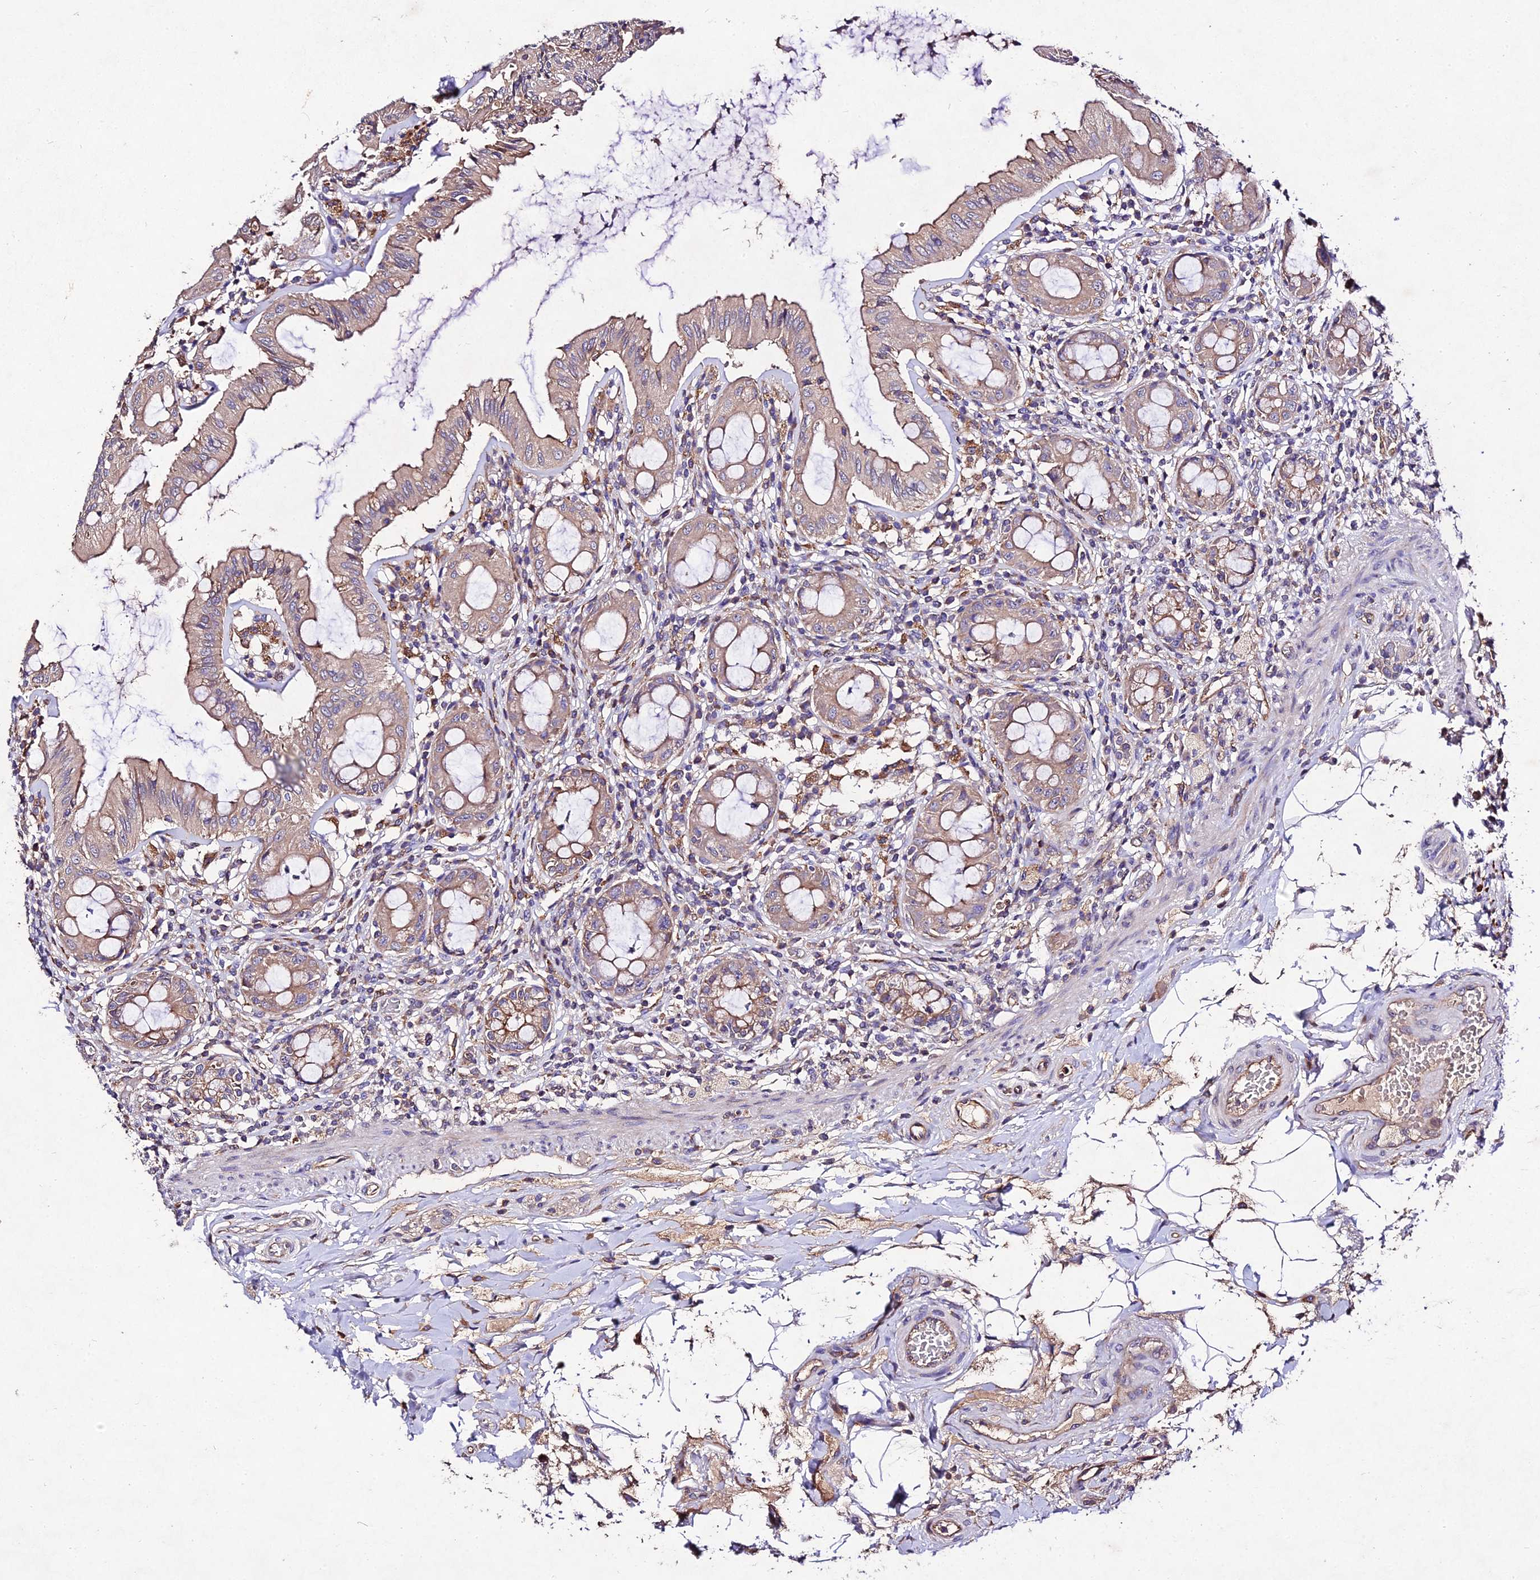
{"staining": {"intensity": "moderate", "quantity": "25%-75%", "location": "cytoplasmic/membranous"}, "tissue": "rectum", "cell_type": "Glandular cells", "image_type": "normal", "snomed": [{"axis": "morphology", "description": "Normal tissue, NOS"}, {"axis": "topography", "description": "Rectum"}], "caption": "IHC (DAB (3,3'-diaminobenzidine)) staining of unremarkable human rectum displays moderate cytoplasmic/membranous protein staining in about 25%-75% of glandular cells.", "gene": "AP3M1", "patient": {"sex": "female", "age": 57}}